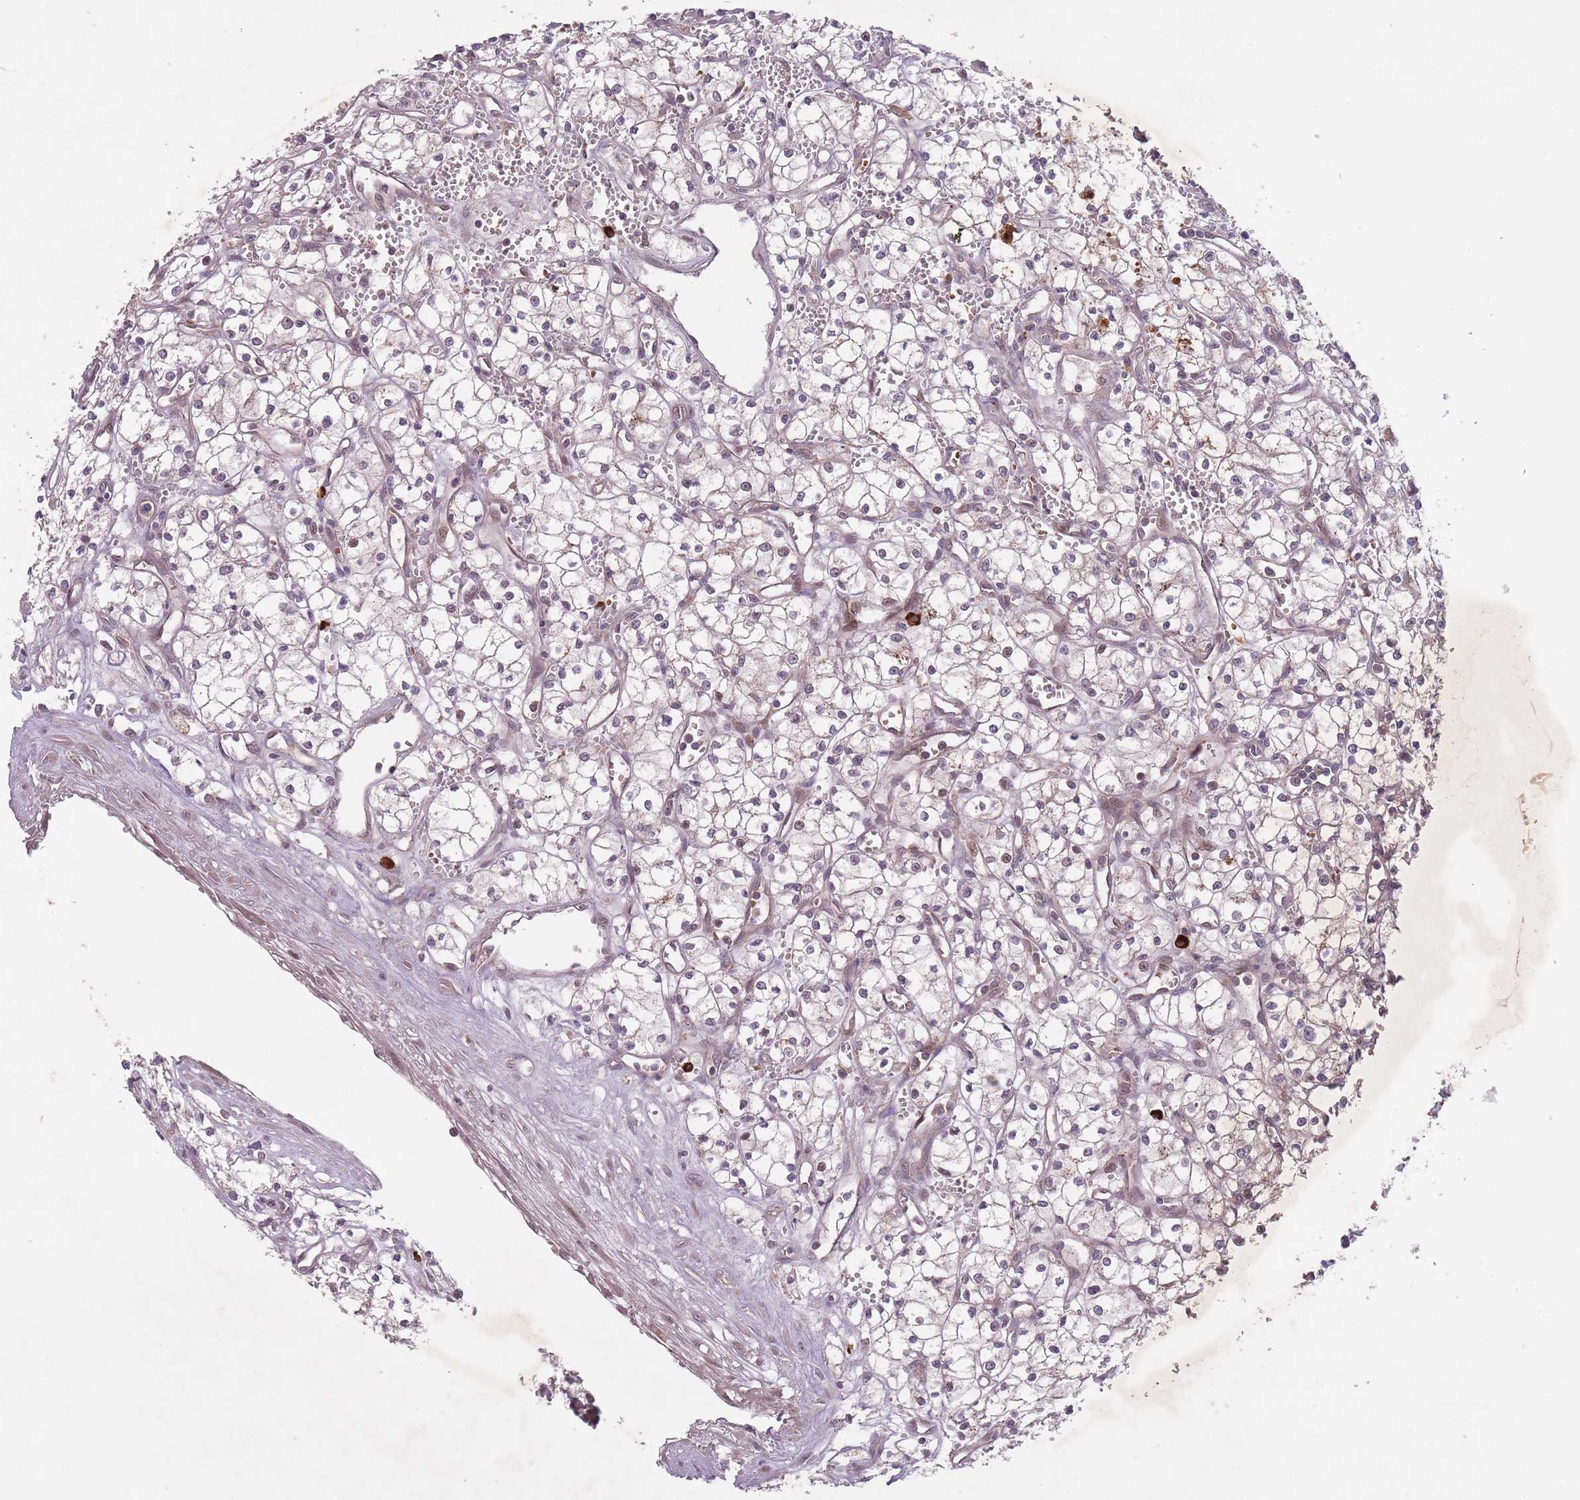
{"staining": {"intensity": "moderate", "quantity": "<25%", "location": "nuclear"}, "tissue": "renal cancer", "cell_type": "Tumor cells", "image_type": "cancer", "snomed": [{"axis": "morphology", "description": "Adenocarcinoma, NOS"}, {"axis": "topography", "description": "Kidney"}], "caption": "Immunohistochemical staining of adenocarcinoma (renal) shows low levels of moderate nuclear protein expression in approximately <25% of tumor cells.", "gene": "SECTM1", "patient": {"sex": "male", "age": 59}}